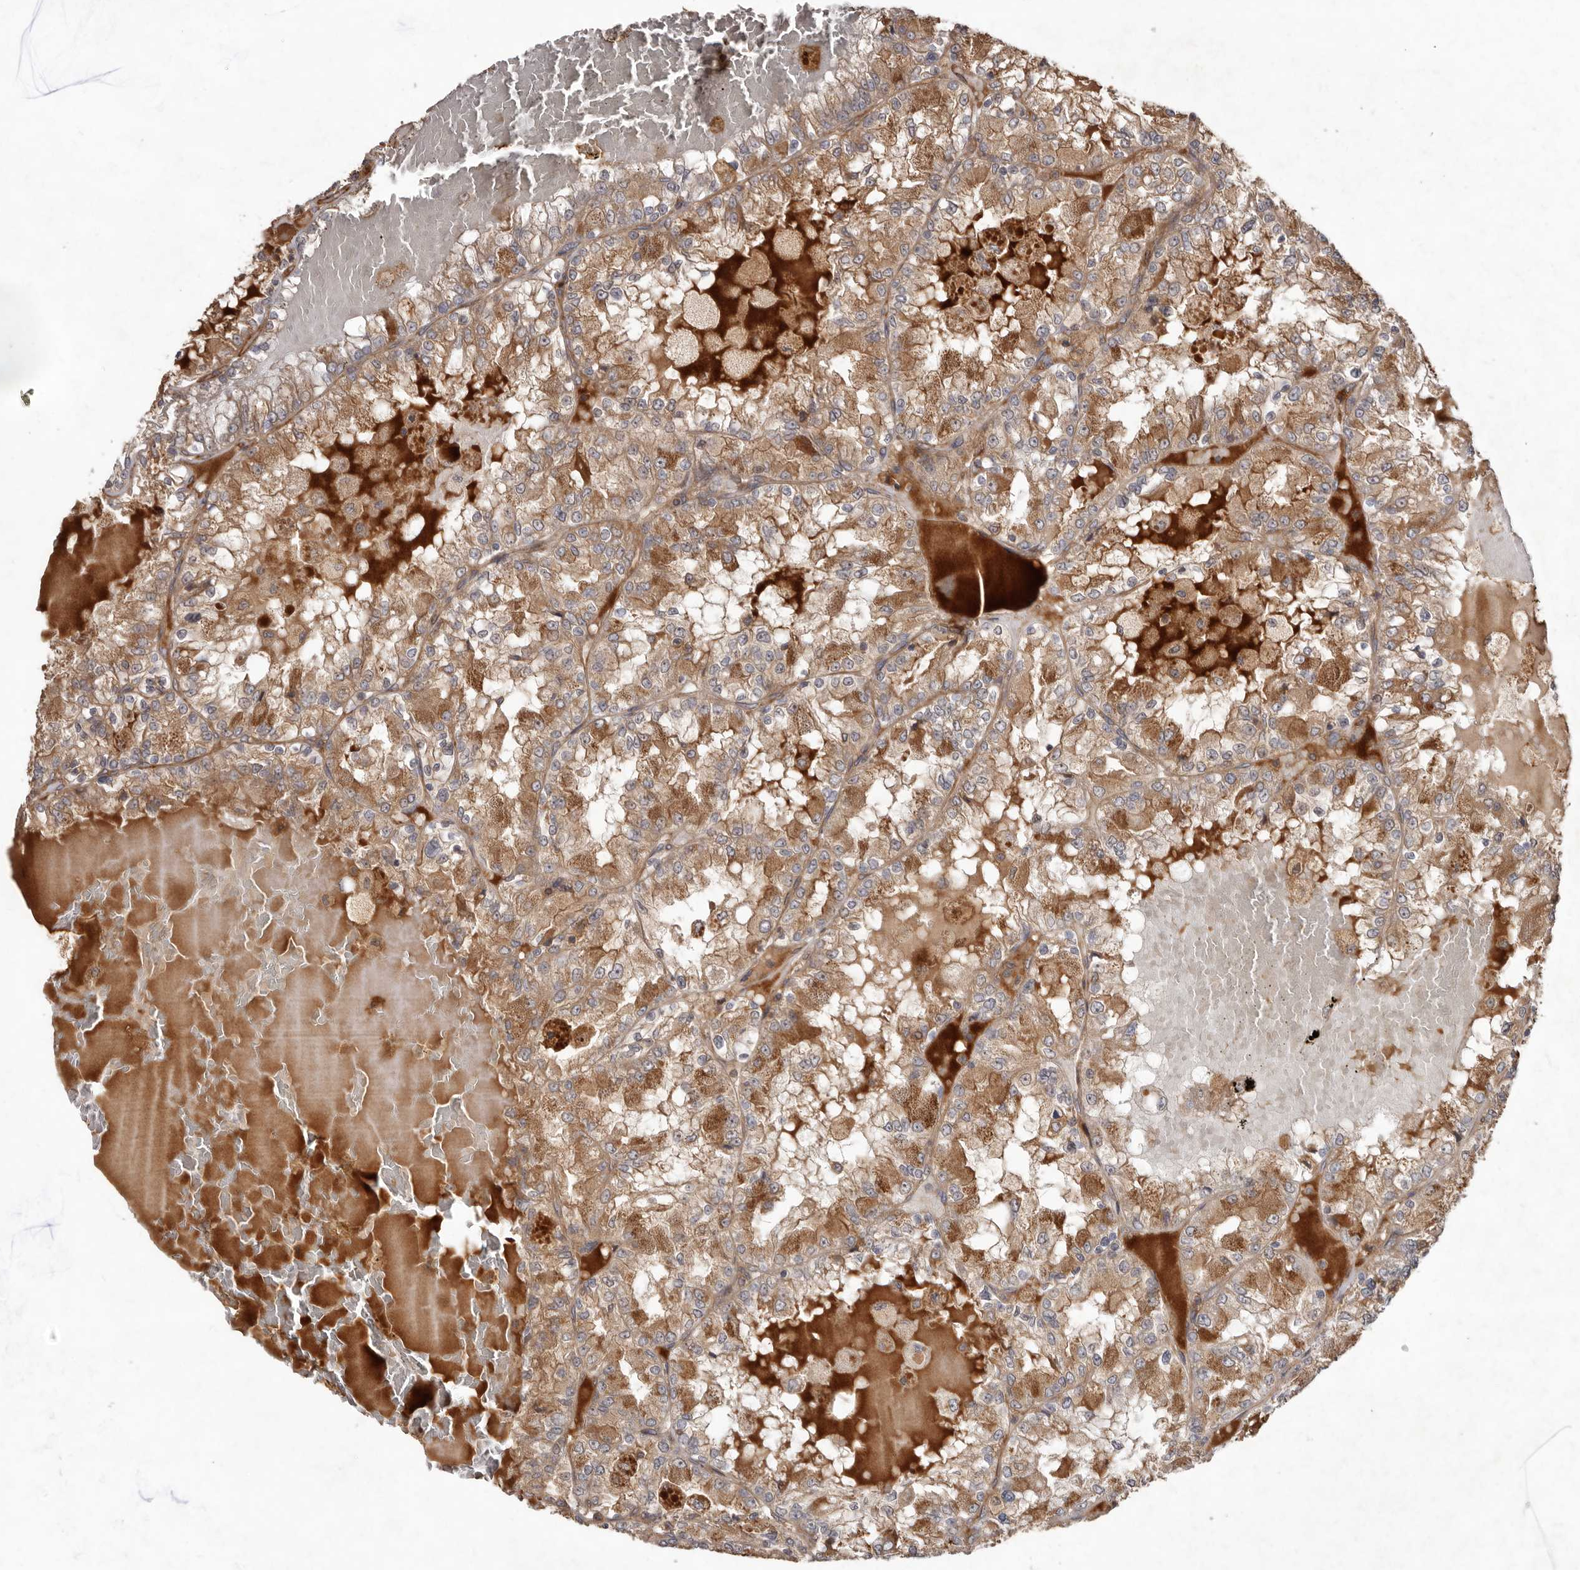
{"staining": {"intensity": "moderate", "quantity": ">75%", "location": "cytoplasmic/membranous"}, "tissue": "renal cancer", "cell_type": "Tumor cells", "image_type": "cancer", "snomed": [{"axis": "morphology", "description": "Adenocarcinoma, NOS"}, {"axis": "topography", "description": "Kidney"}], "caption": "An image of adenocarcinoma (renal) stained for a protein displays moderate cytoplasmic/membranous brown staining in tumor cells.", "gene": "STK36", "patient": {"sex": "female", "age": 56}}